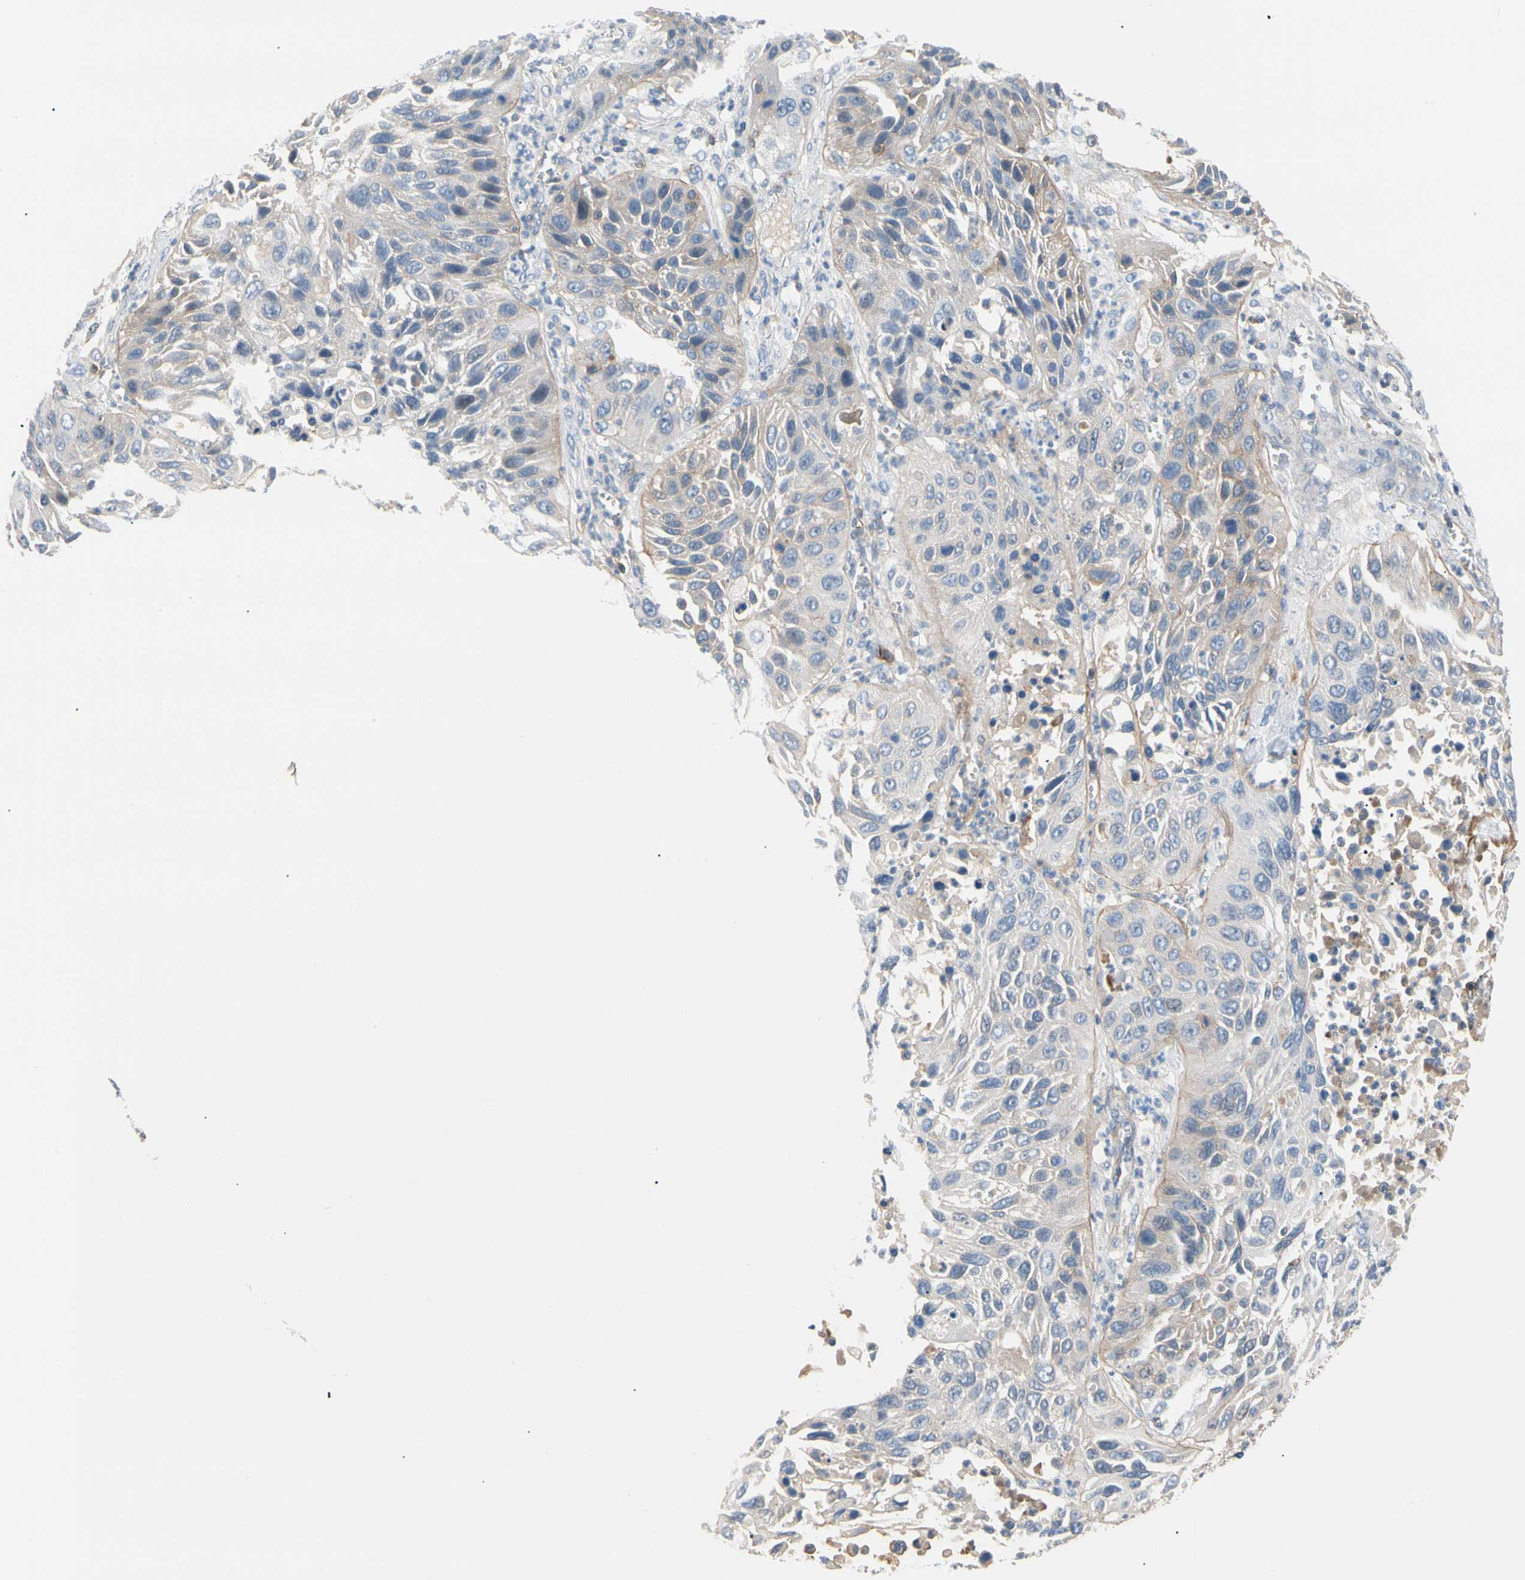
{"staining": {"intensity": "moderate", "quantity": "25%-75%", "location": "cytoplasmic/membranous"}, "tissue": "lung cancer", "cell_type": "Tumor cells", "image_type": "cancer", "snomed": [{"axis": "morphology", "description": "Squamous cell carcinoma, NOS"}, {"axis": "topography", "description": "Lung"}], "caption": "The photomicrograph exhibits immunohistochemical staining of lung squamous cell carcinoma. There is moderate cytoplasmic/membranous staining is present in about 25%-75% of tumor cells. (Brightfield microscopy of DAB IHC at high magnification).", "gene": "TNFRSF18", "patient": {"sex": "female", "age": 76}}